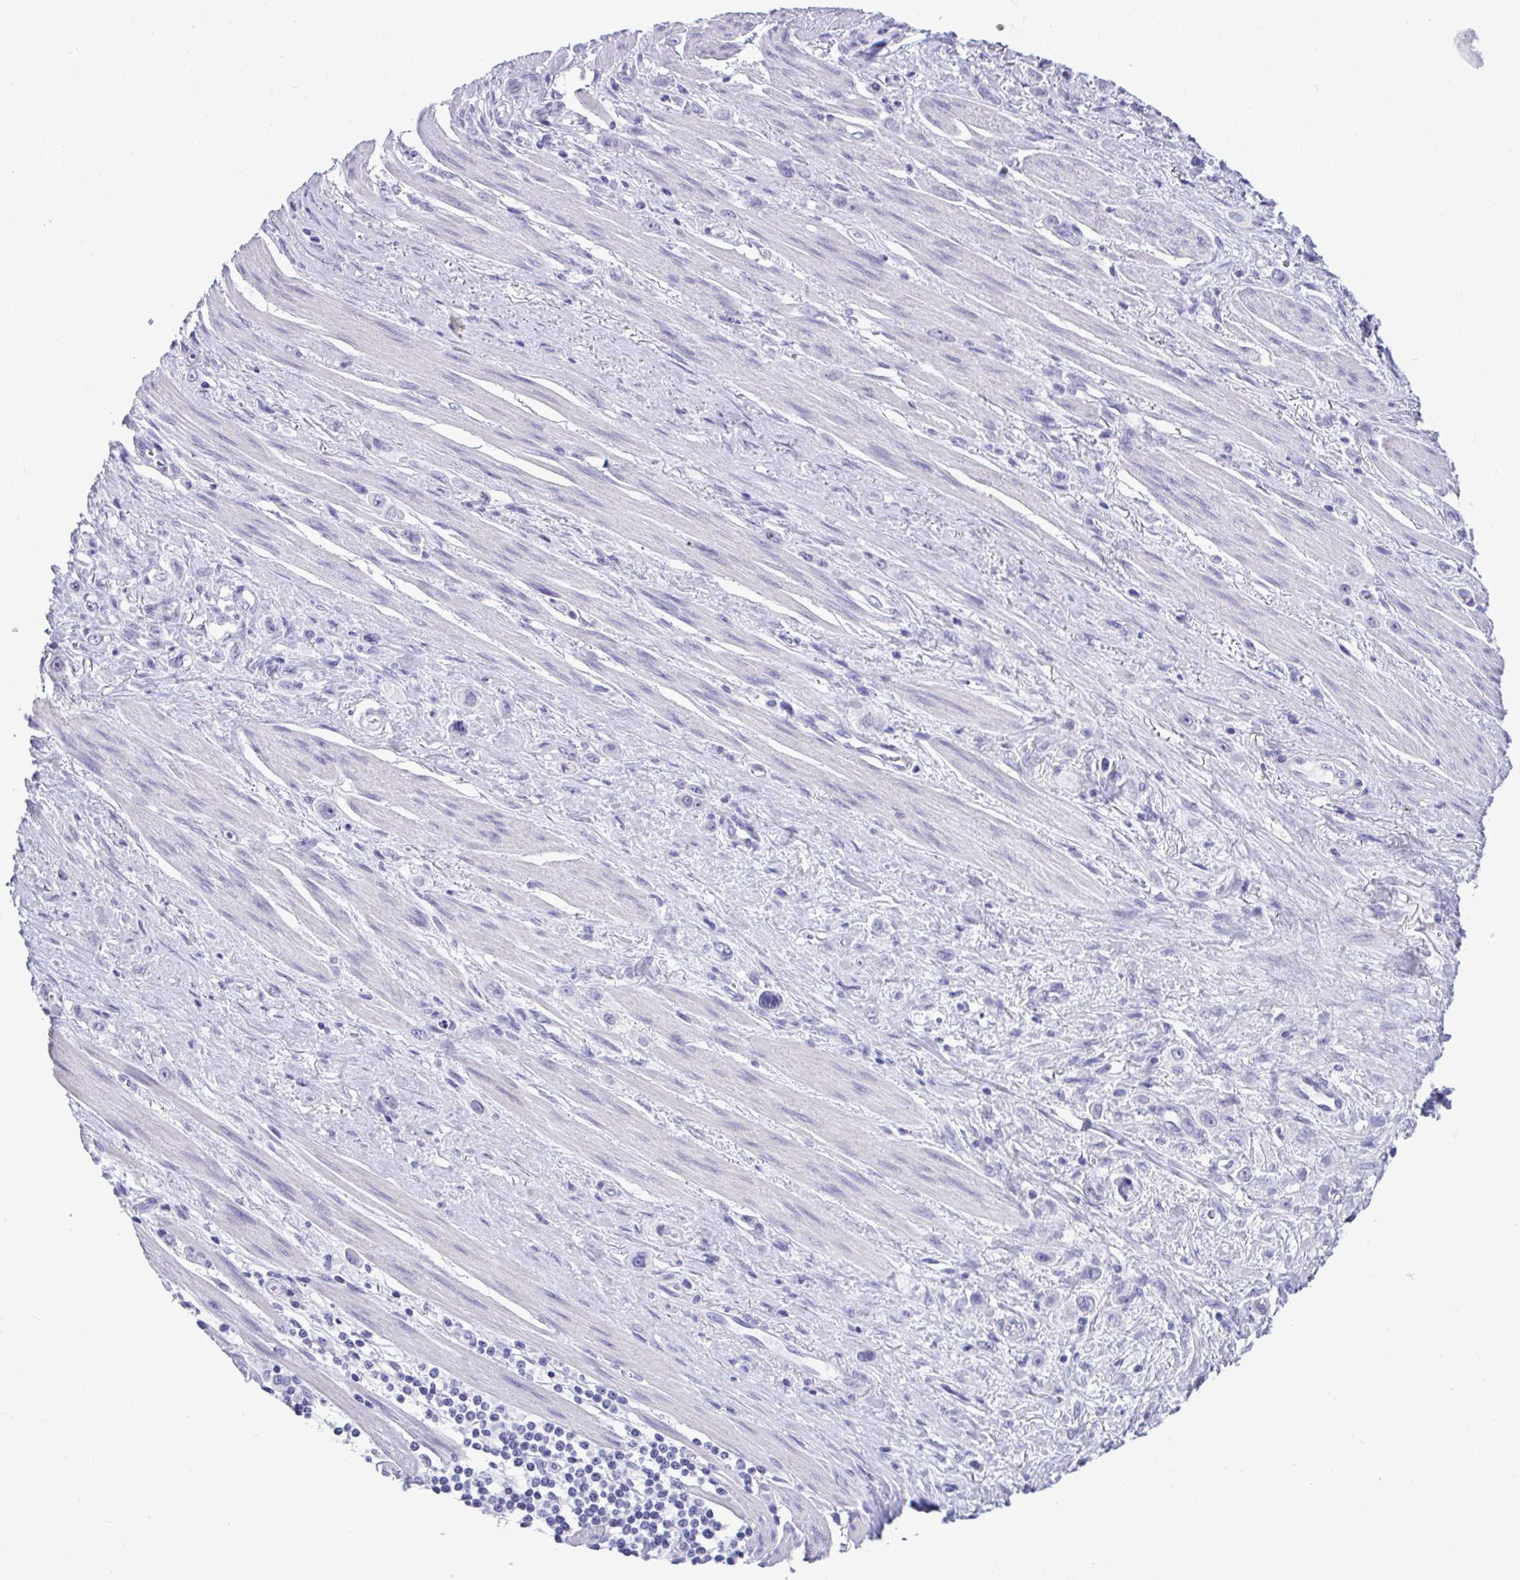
{"staining": {"intensity": "negative", "quantity": "none", "location": "none"}, "tissue": "stomach cancer", "cell_type": "Tumor cells", "image_type": "cancer", "snomed": [{"axis": "morphology", "description": "Adenocarcinoma, NOS"}, {"axis": "topography", "description": "Stomach, upper"}], "caption": "An image of stomach adenocarcinoma stained for a protein reveals no brown staining in tumor cells.", "gene": "YBX2", "patient": {"sex": "male", "age": 75}}